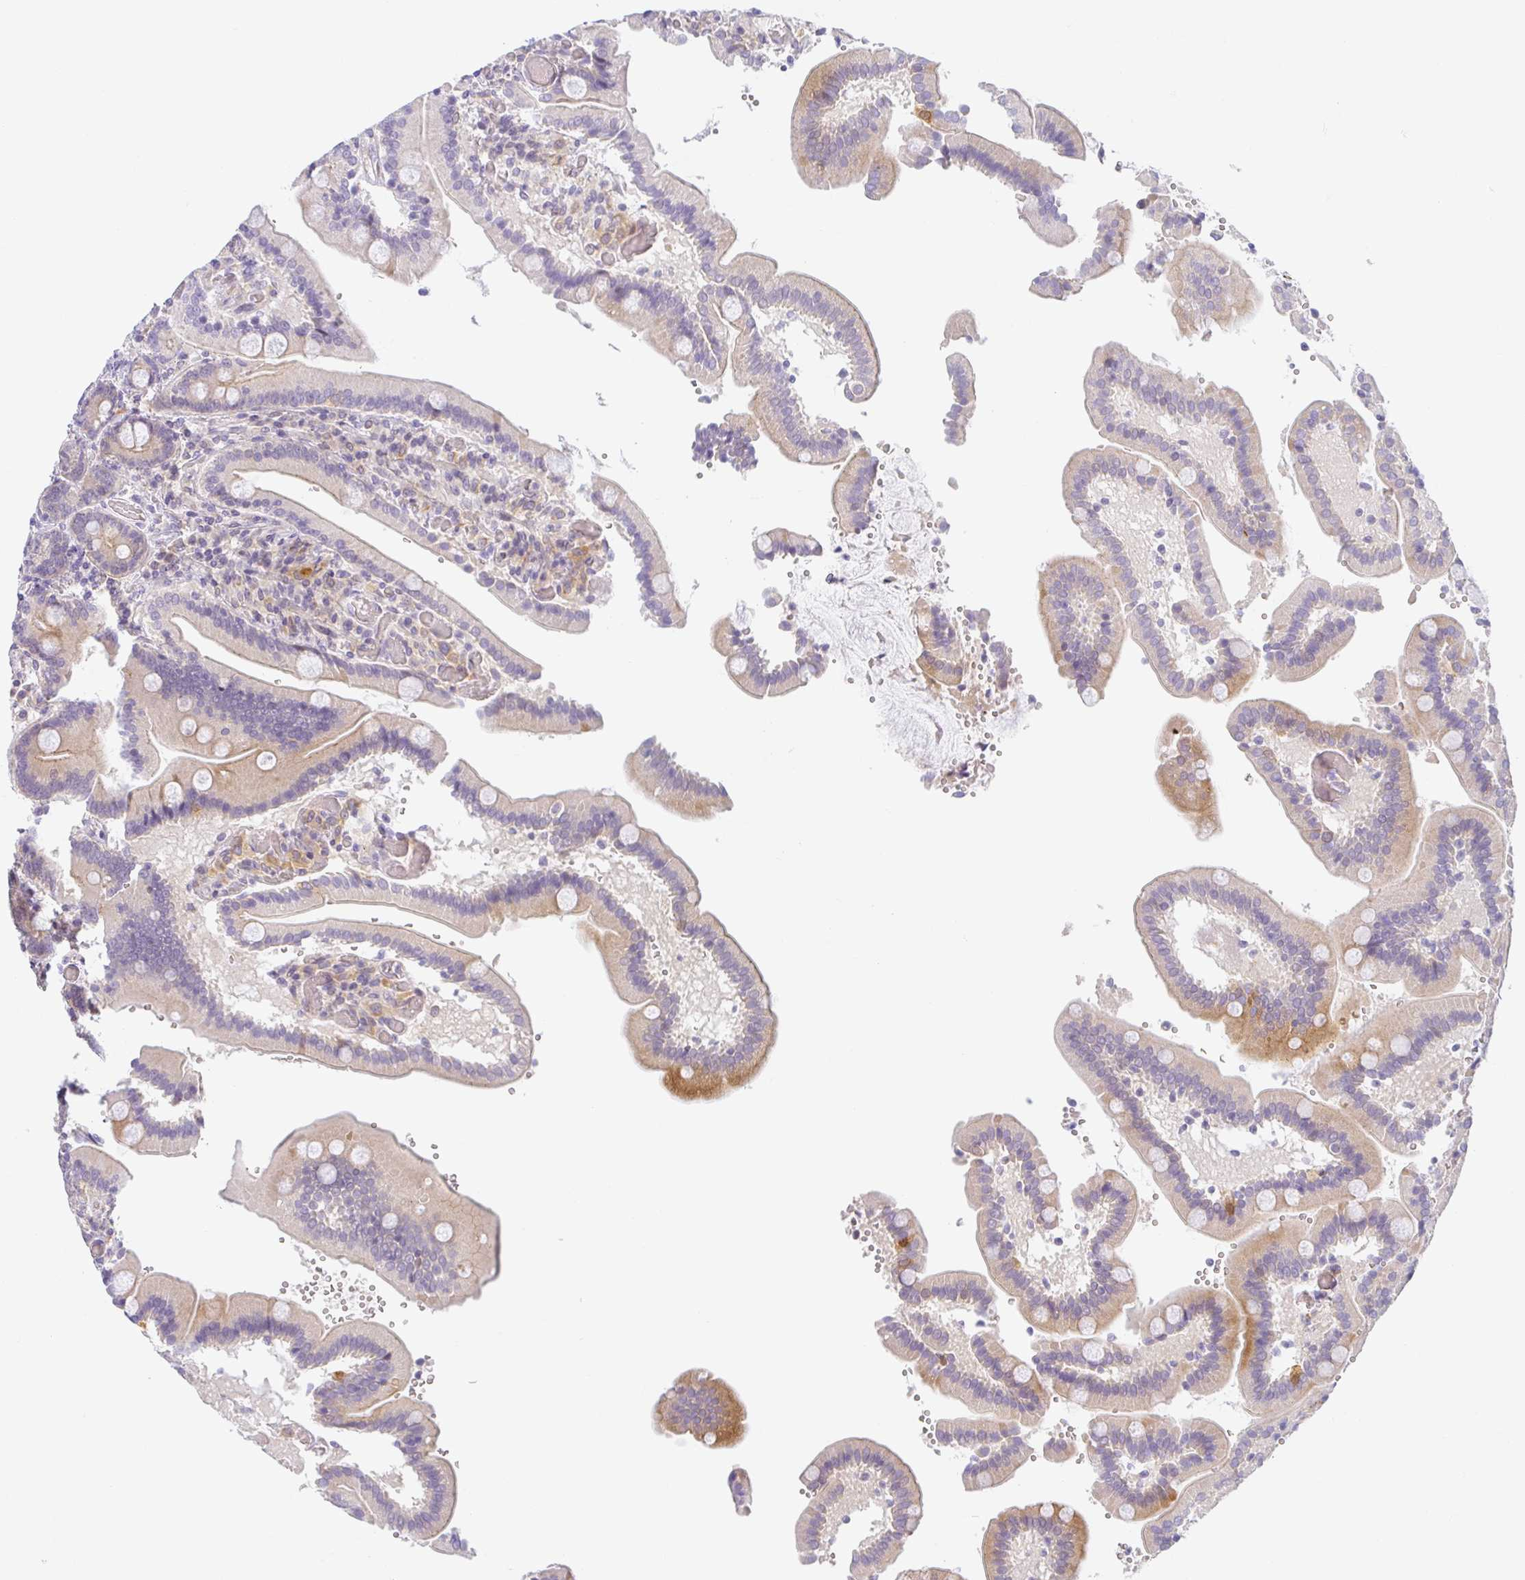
{"staining": {"intensity": "moderate", "quantity": "25%-75%", "location": "cytoplasmic/membranous"}, "tissue": "duodenum", "cell_type": "Glandular cells", "image_type": "normal", "snomed": [{"axis": "morphology", "description": "Normal tissue, NOS"}, {"axis": "topography", "description": "Duodenum"}], "caption": "A medium amount of moderate cytoplasmic/membranous staining is identified in about 25%-75% of glandular cells in benign duodenum. (DAB (3,3'-diaminobenzidine) IHC with brightfield microscopy, high magnification).", "gene": "TMEM86A", "patient": {"sex": "female", "age": 62}}